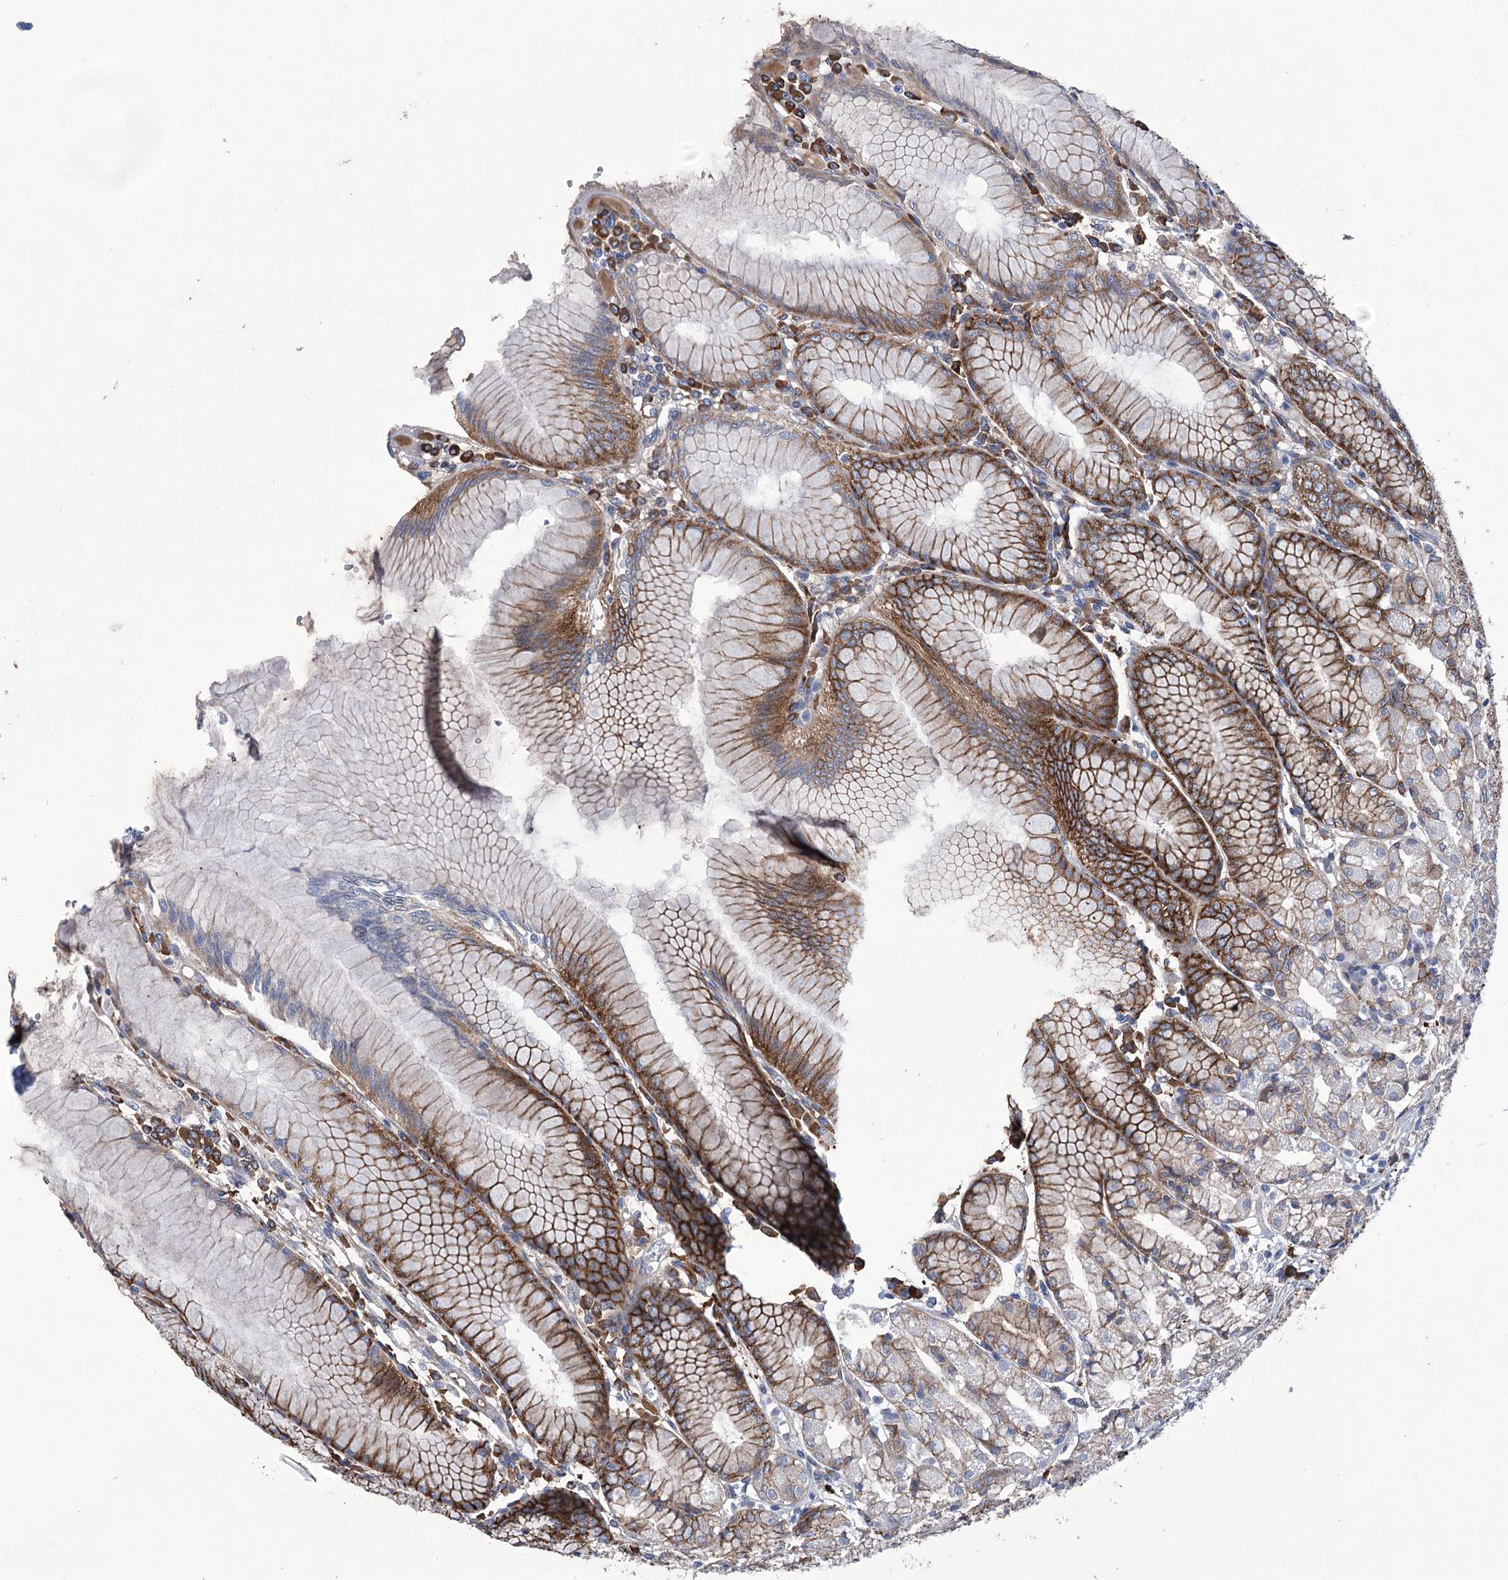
{"staining": {"intensity": "strong", "quantity": "25%-75%", "location": "cytoplasmic/membranous"}, "tissue": "stomach", "cell_type": "Glandular cells", "image_type": "normal", "snomed": [{"axis": "morphology", "description": "Normal tissue, NOS"}, {"axis": "topography", "description": "Stomach"}], "caption": "Immunohistochemistry (IHC) (DAB) staining of unremarkable stomach demonstrates strong cytoplasmic/membranous protein staining in about 25%-75% of glandular cells.", "gene": "CEP164", "patient": {"sex": "female", "age": 57}}